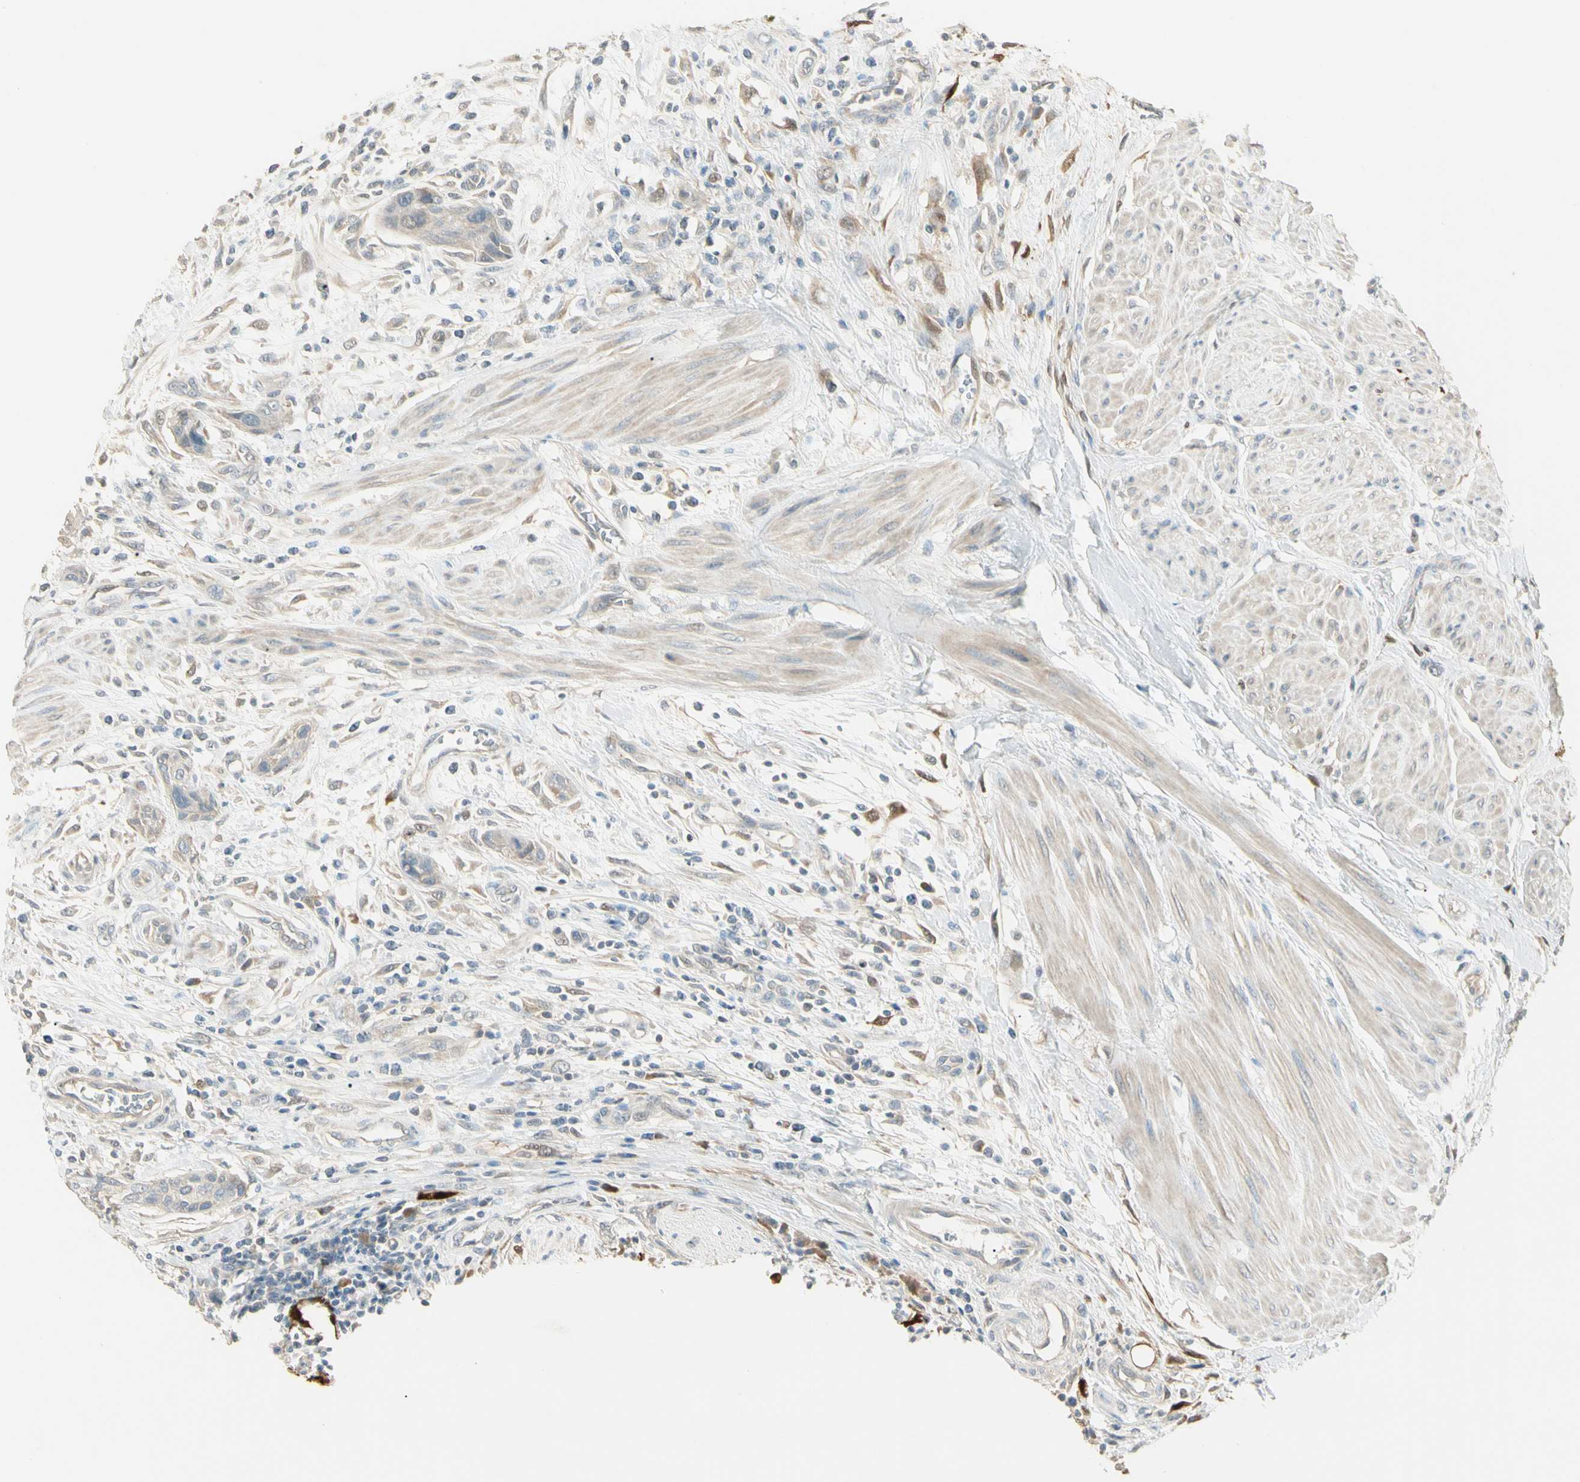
{"staining": {"intensity": "weak", "quantity": "<25%", "location": "cytoplasmic/membranous"}, "tissue": "urothelial cancer", "cell_type": "Tumor cells", "image_type": "cancer", "snomed": [{"axis": "morphology", "description": "Urothelial carcinoma, High grade"}, {"axis": "topography", "description": "Urinary bladder"}], "caption": "This is a micrograph of immunohistochemistry staining of urothelial cancer, which shows no expression in tumor cells.", "gene": "GNE", "patient": {"sex": "male", "age": 35}}